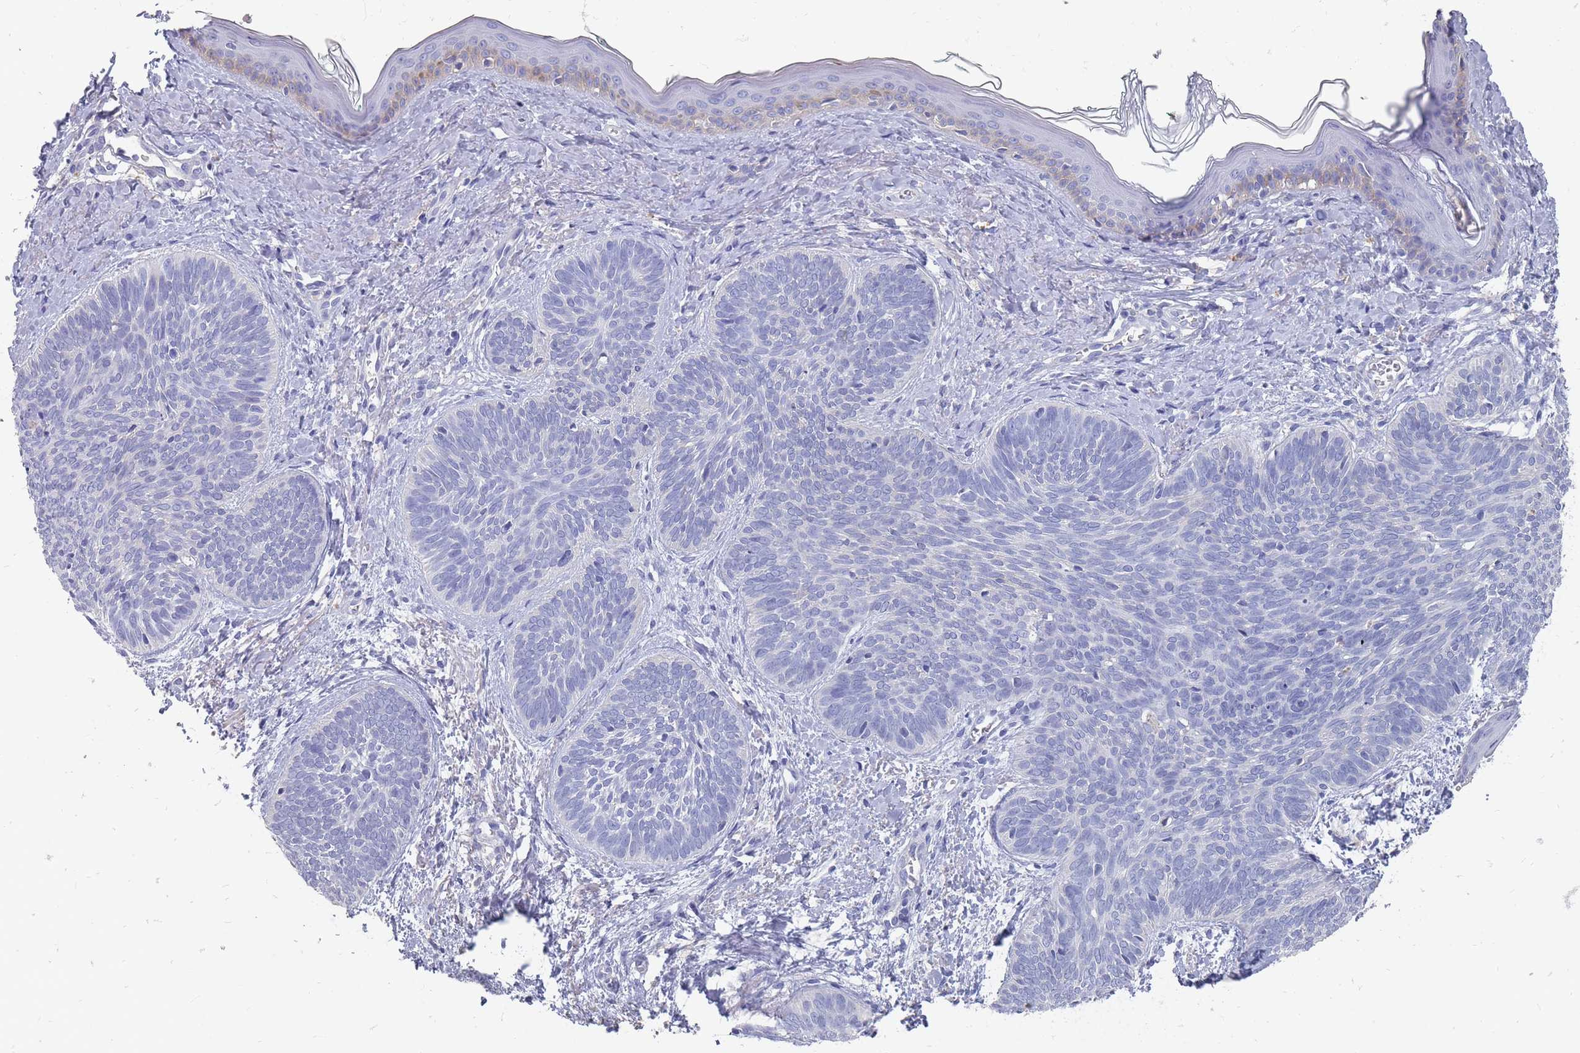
{"staining": {"intensity": "negative", "quantity": "none", "location": "none"}, "tissue": "skin cancer", "cell_type": "Tumor cells", "image_type": "cancer", "snomed": [{"axis": "morphology", "description": "Basal cell carcinoma"}, {"axis": "topography", "description": "Skin"}], "caption": "This is an immunohistochemistry (IHC) photomicrograph of basal cell carcinoma (skin). There is no positivity in tumor cells.", "gene": "OTULINL", "patient": {"sex": "female", "age": 81}}